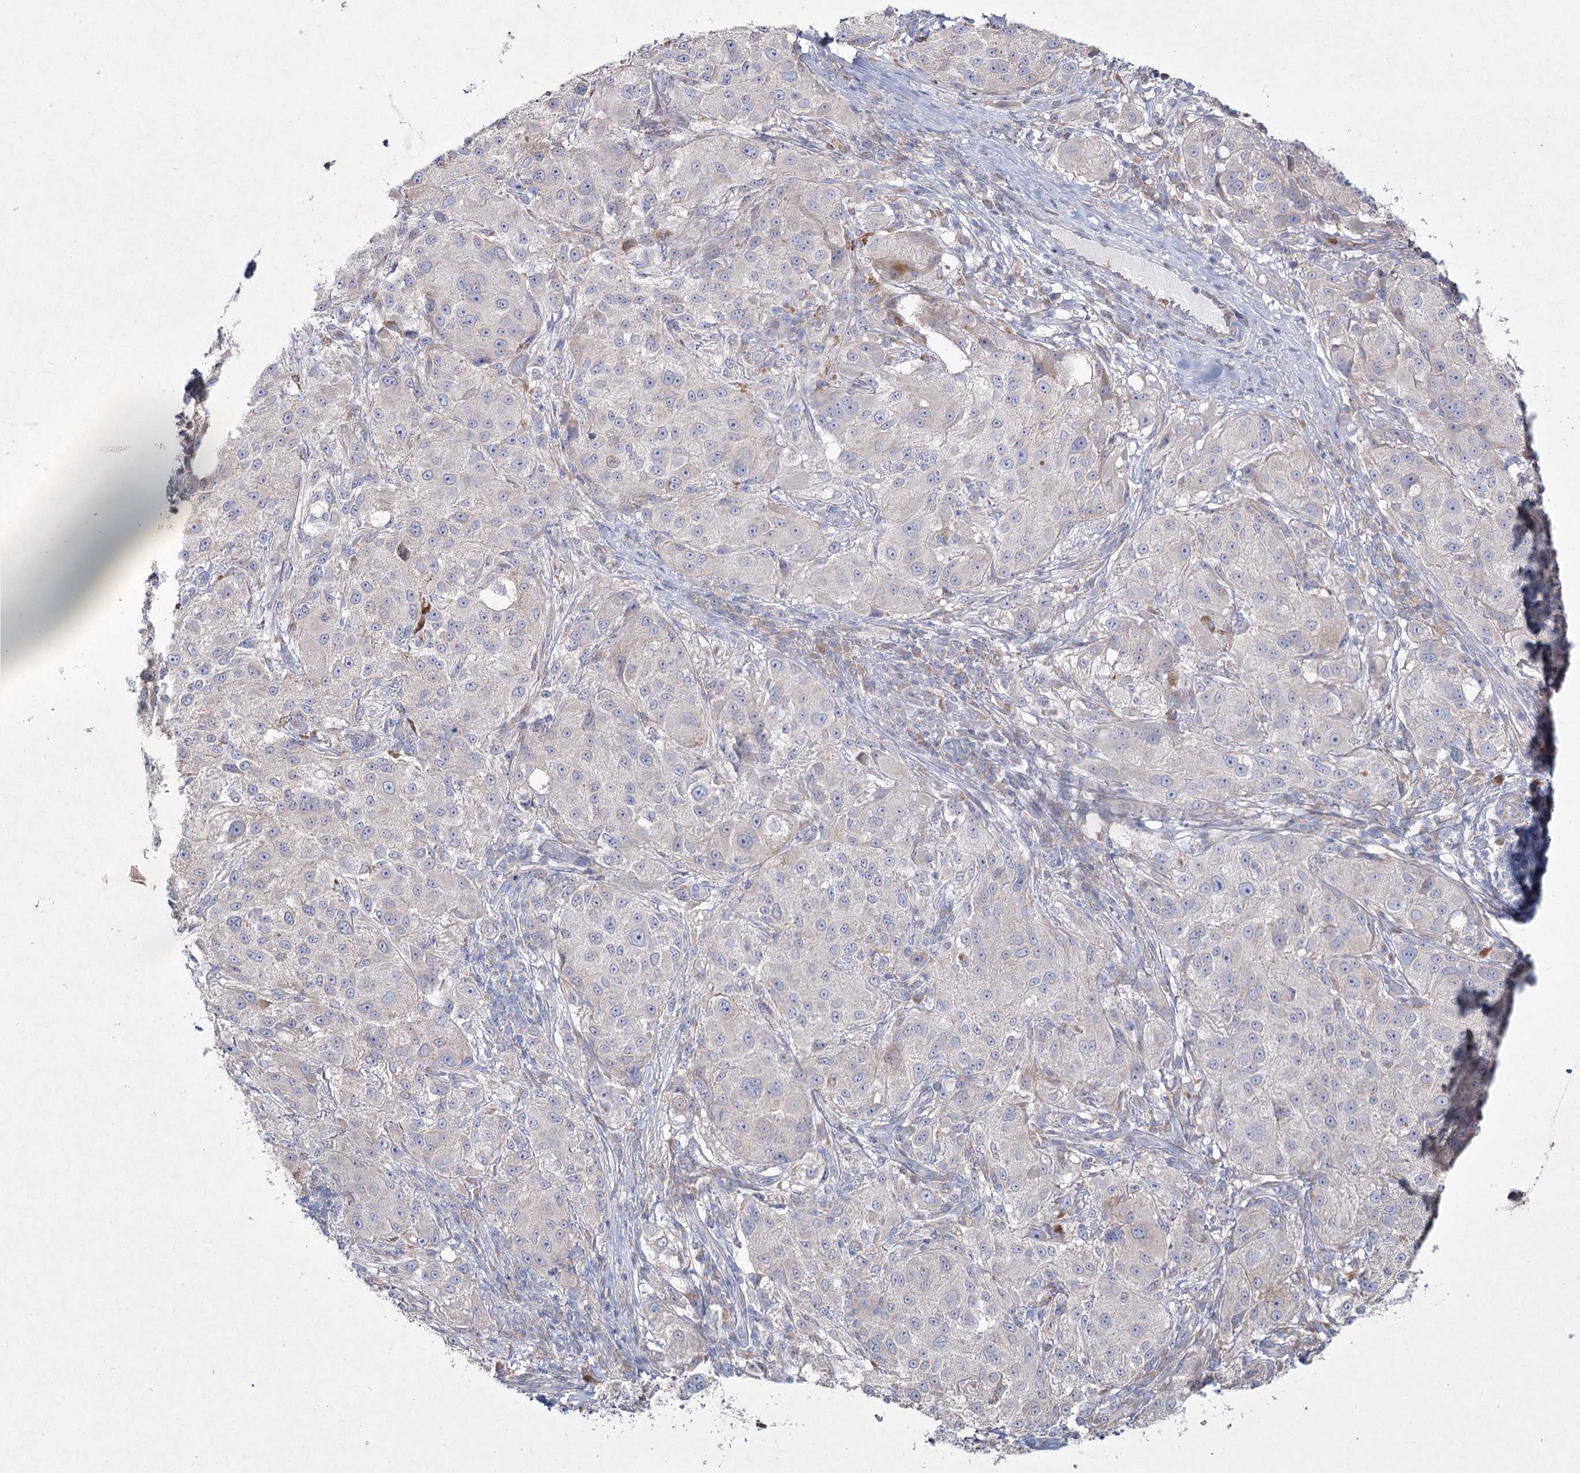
{"staining": {"intensity": "negative", "quantity": "none", "location": "none"}, "tissue": "melanoma", "cell_type": "Tumor cells", "image_type": "cancer", "snomed": [{"axis": "morphology", "description": "Necrosis, NOS"}, {"axis": "morphology", "description": "Malignant melanoma, NOS"}, {"axis": "topography", "description": "Skin"}], "caption": "Immunohistochemistry (IHC) histopathology image of neoplastic tissue: melanoma stained with DAB demonstrates no significant protein expression in tumor cells.", "gene": "NIPAL4", "patient": {"sex": "female", "age": 87}}